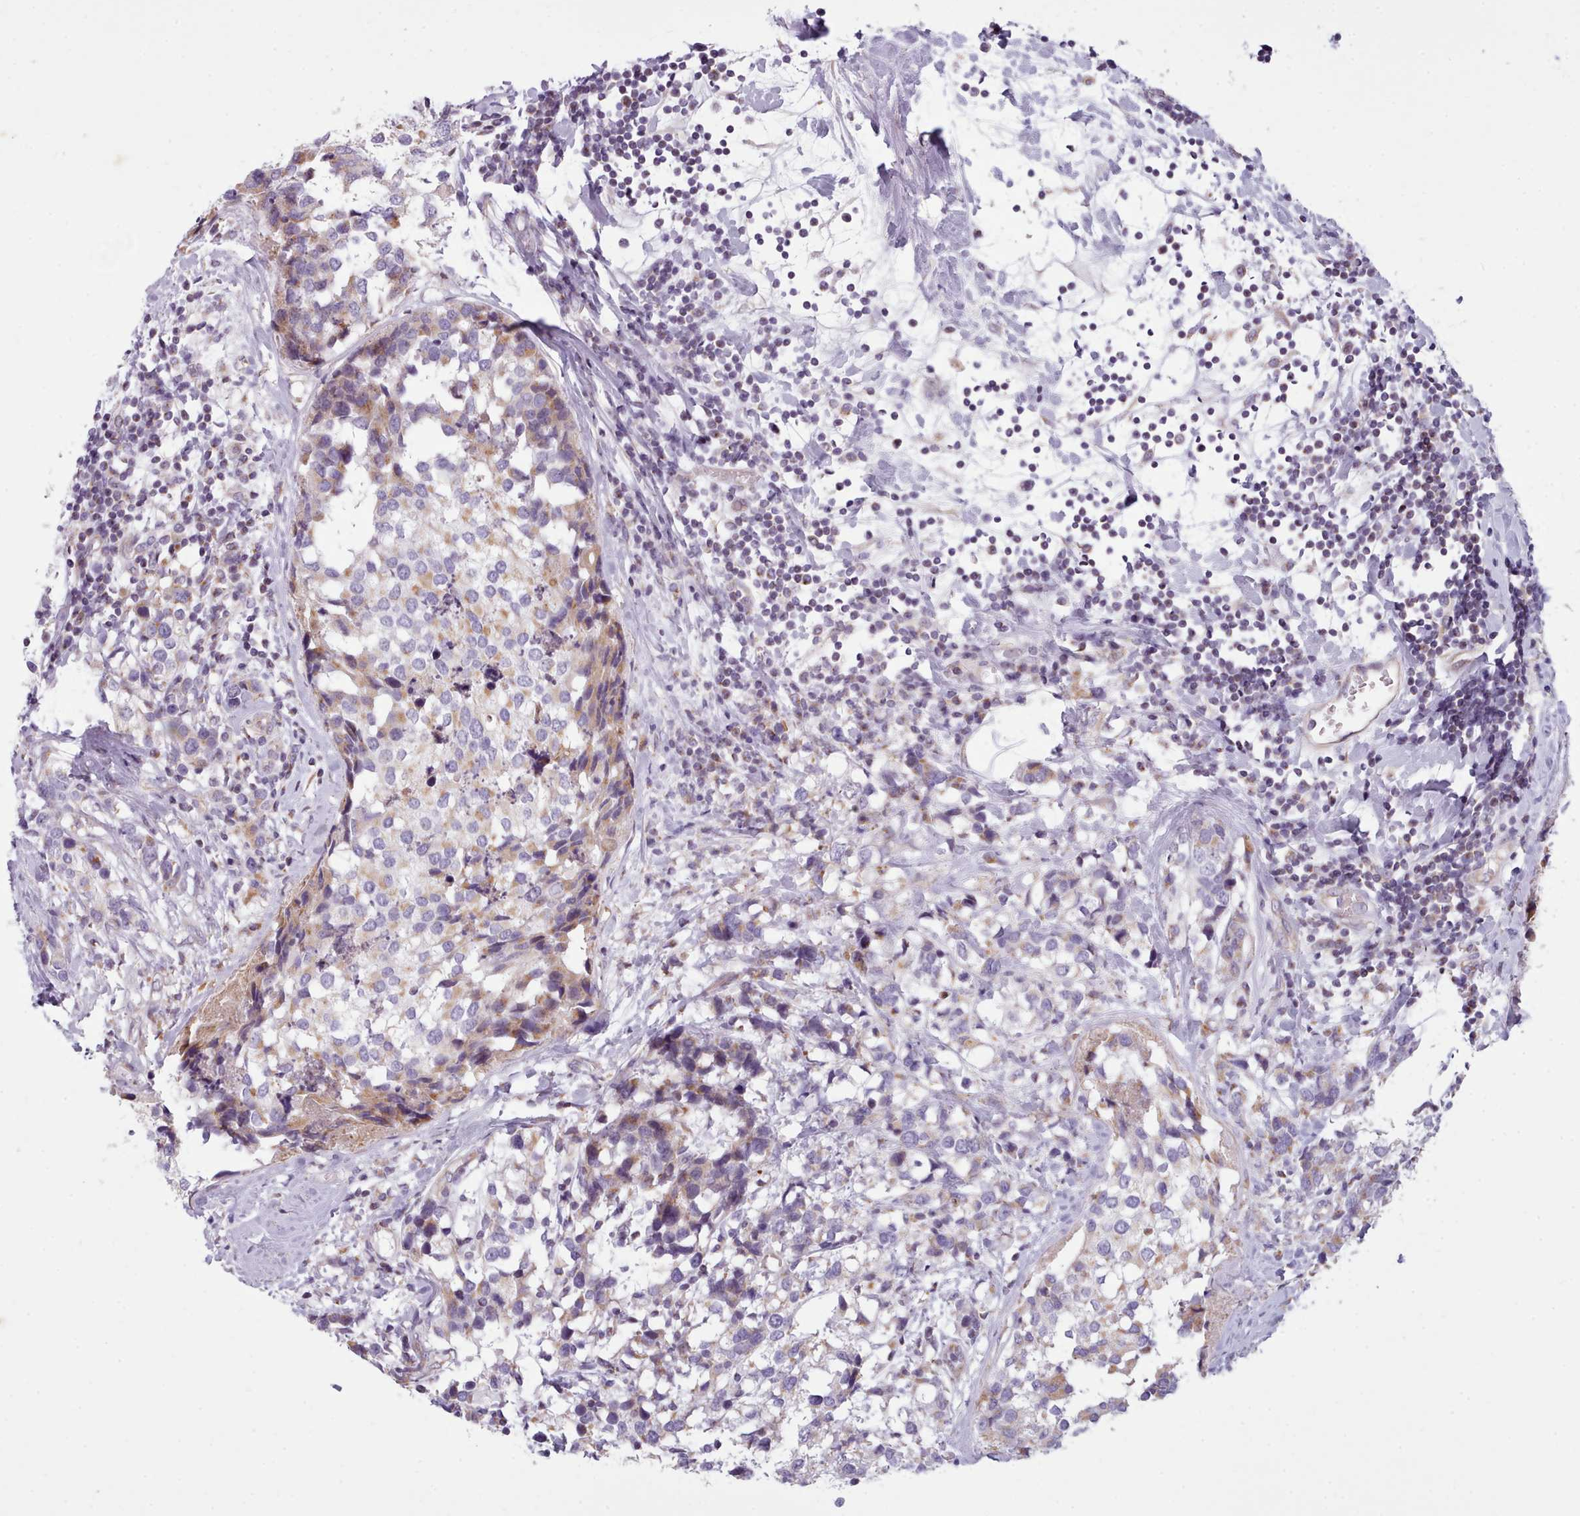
{"staining": {"intensity": "weak", "quantity": "25%-75%", "location": "cytoplasmic/membranous"}, "tissue": "breast cancer", "cell_type": "Tumor cells", "image_type": "cancer", "snomed": [{"axis": "morphology", "description": "Lobular carcinoma"}, {"axis": "topography", "description": "Breast"}], "caption": "Breast lobular carcinoma stained for a protein demonstrates weak cytoplasmic/membranous positivity in tumor cells.", "gene": "SLC52A3", "patient": {"sex": "female", "age": 59}}